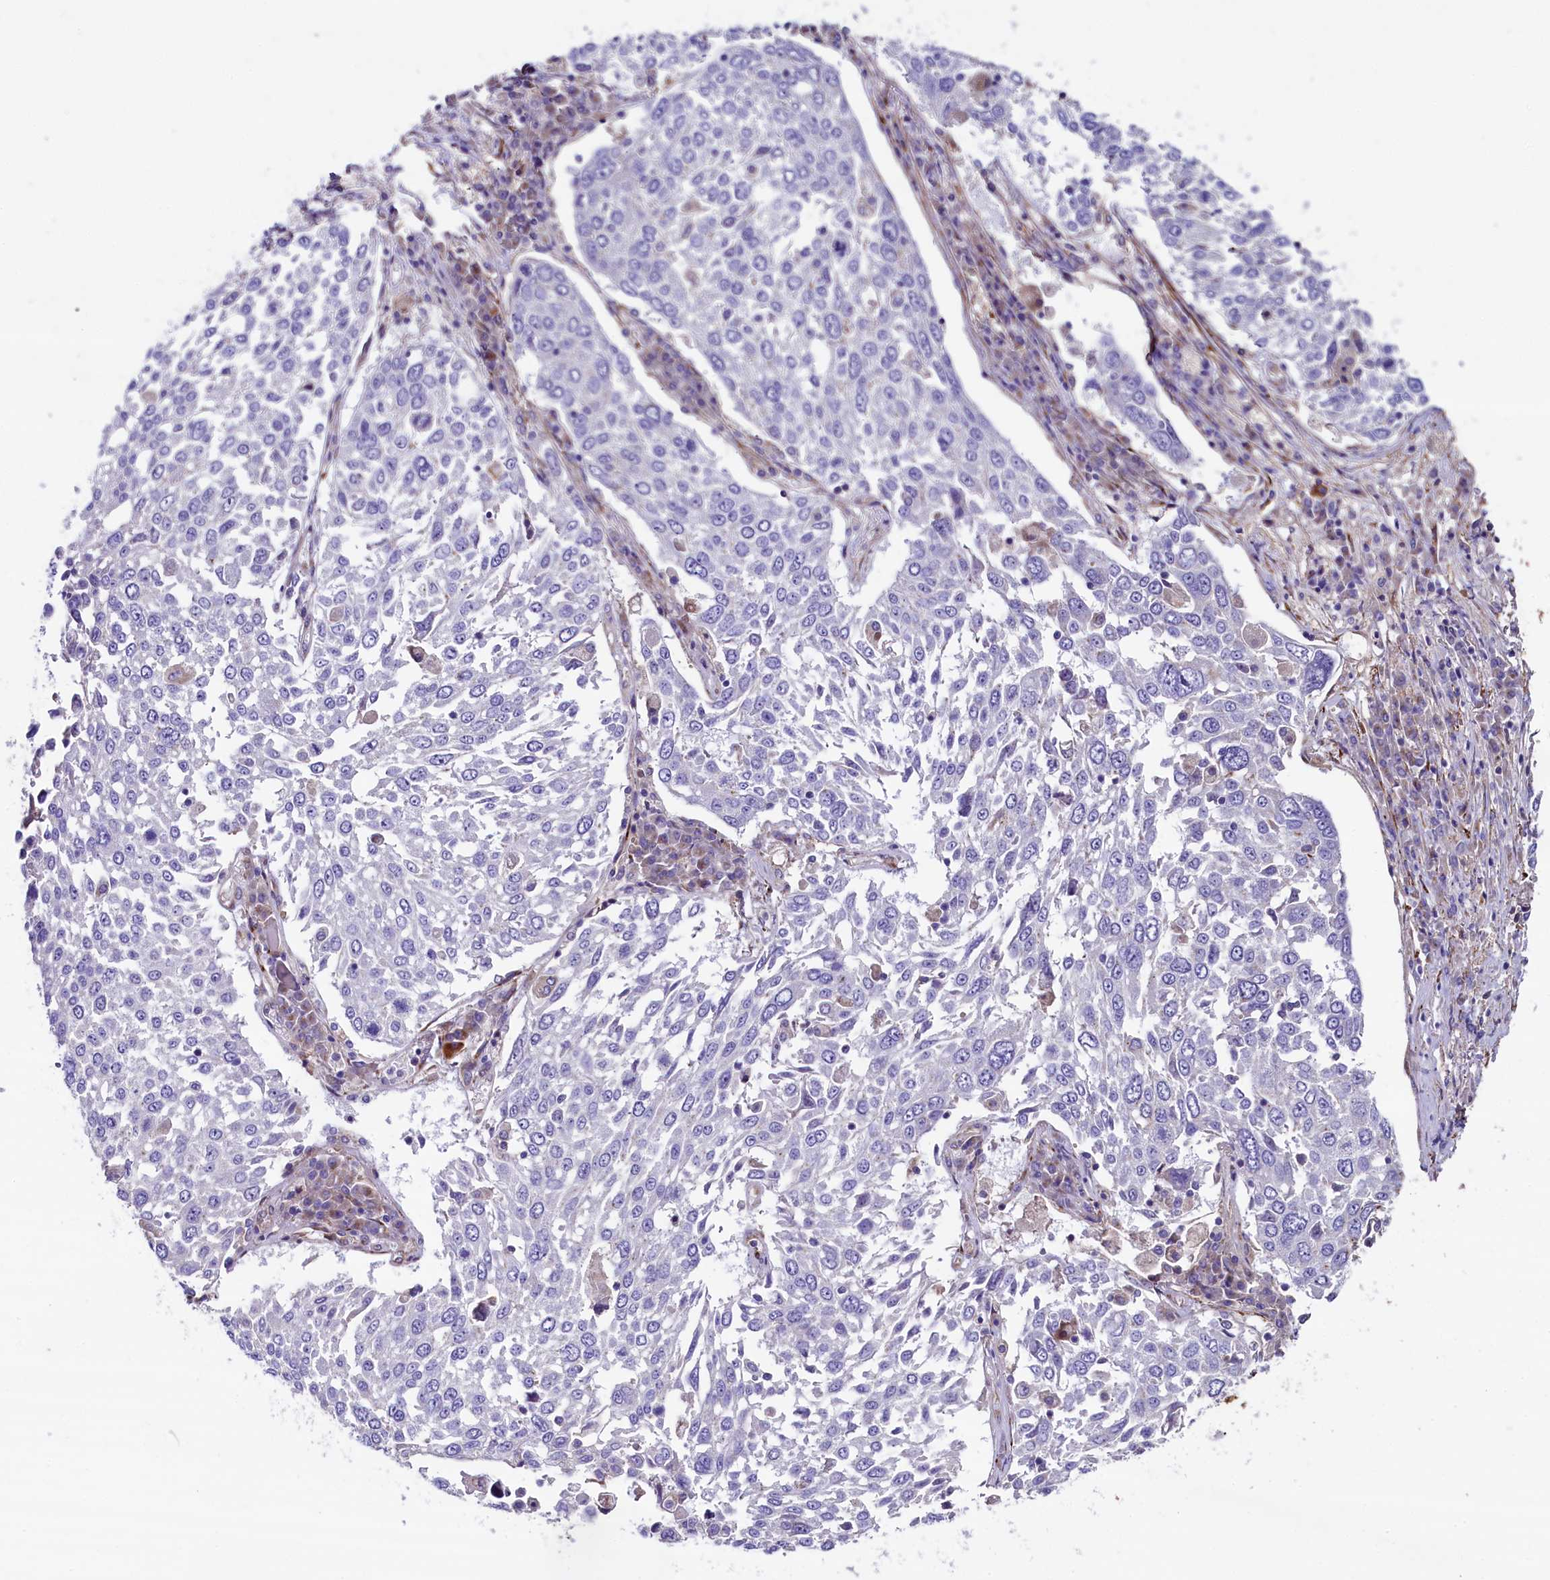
{"staining": {"intensity": "negative", "quantity": "none", "location": "none"}, "tissue": "lung cancer", "cell_type": "Tumor cells", "image_type": "cancer", "snomed": [{"axis": "morphology", "description": "Squamous cell carcinoma, NOS"}, {"axis": "topography", "description": "Lung"}], "caption": "Lung cancer (squamous cell carcinoma) was stained to show a protein in brown. There is no significant expression in tumor cells.", "gene": "GPR108", "patient": {"sex": "male", "age": 65}}